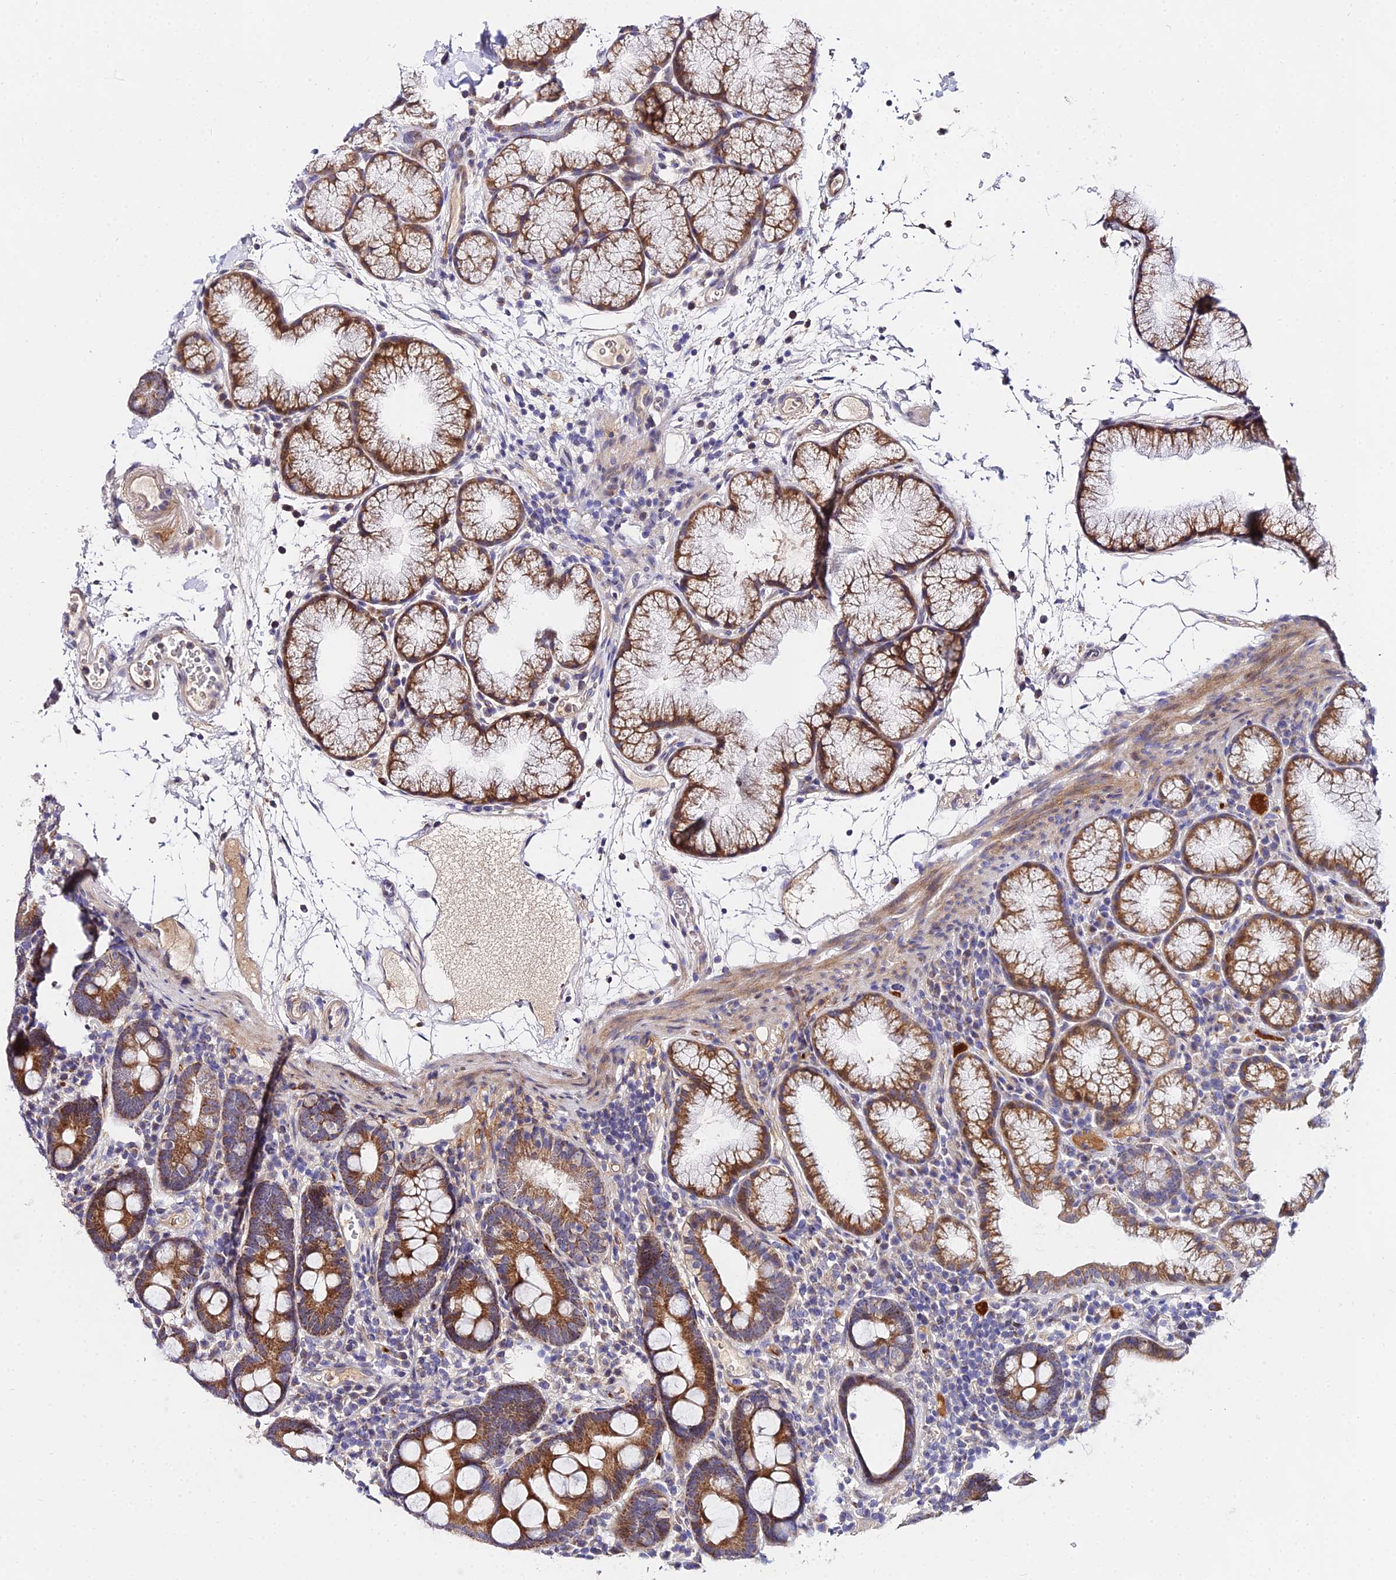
{"staining": {"intensity": "moderate", "quantity": ">75%", "location": "cytoplasmic/membranous"}, "tissue": "duodenum", "cell_type": "Glandular cells", "image_type": "normal", "snomed": [{"axis": "morphology", "description": "Normal tissue, NOS"}, {"axis": "topography", "description": "Duodenum"}], "caption": "Immunohistochemistry (DAB) staining of unremarkable duodenum exhibits moderate cytoplasmic/membranous protein positivity in about >75% of glandular cells. The staining is performed using DAB brown chromogen to label protein expression. The nuclei are counter-stained blue using hematoxylin.", "gene": "WDR5B", "patient": {"sex": "male", "age": 54}}